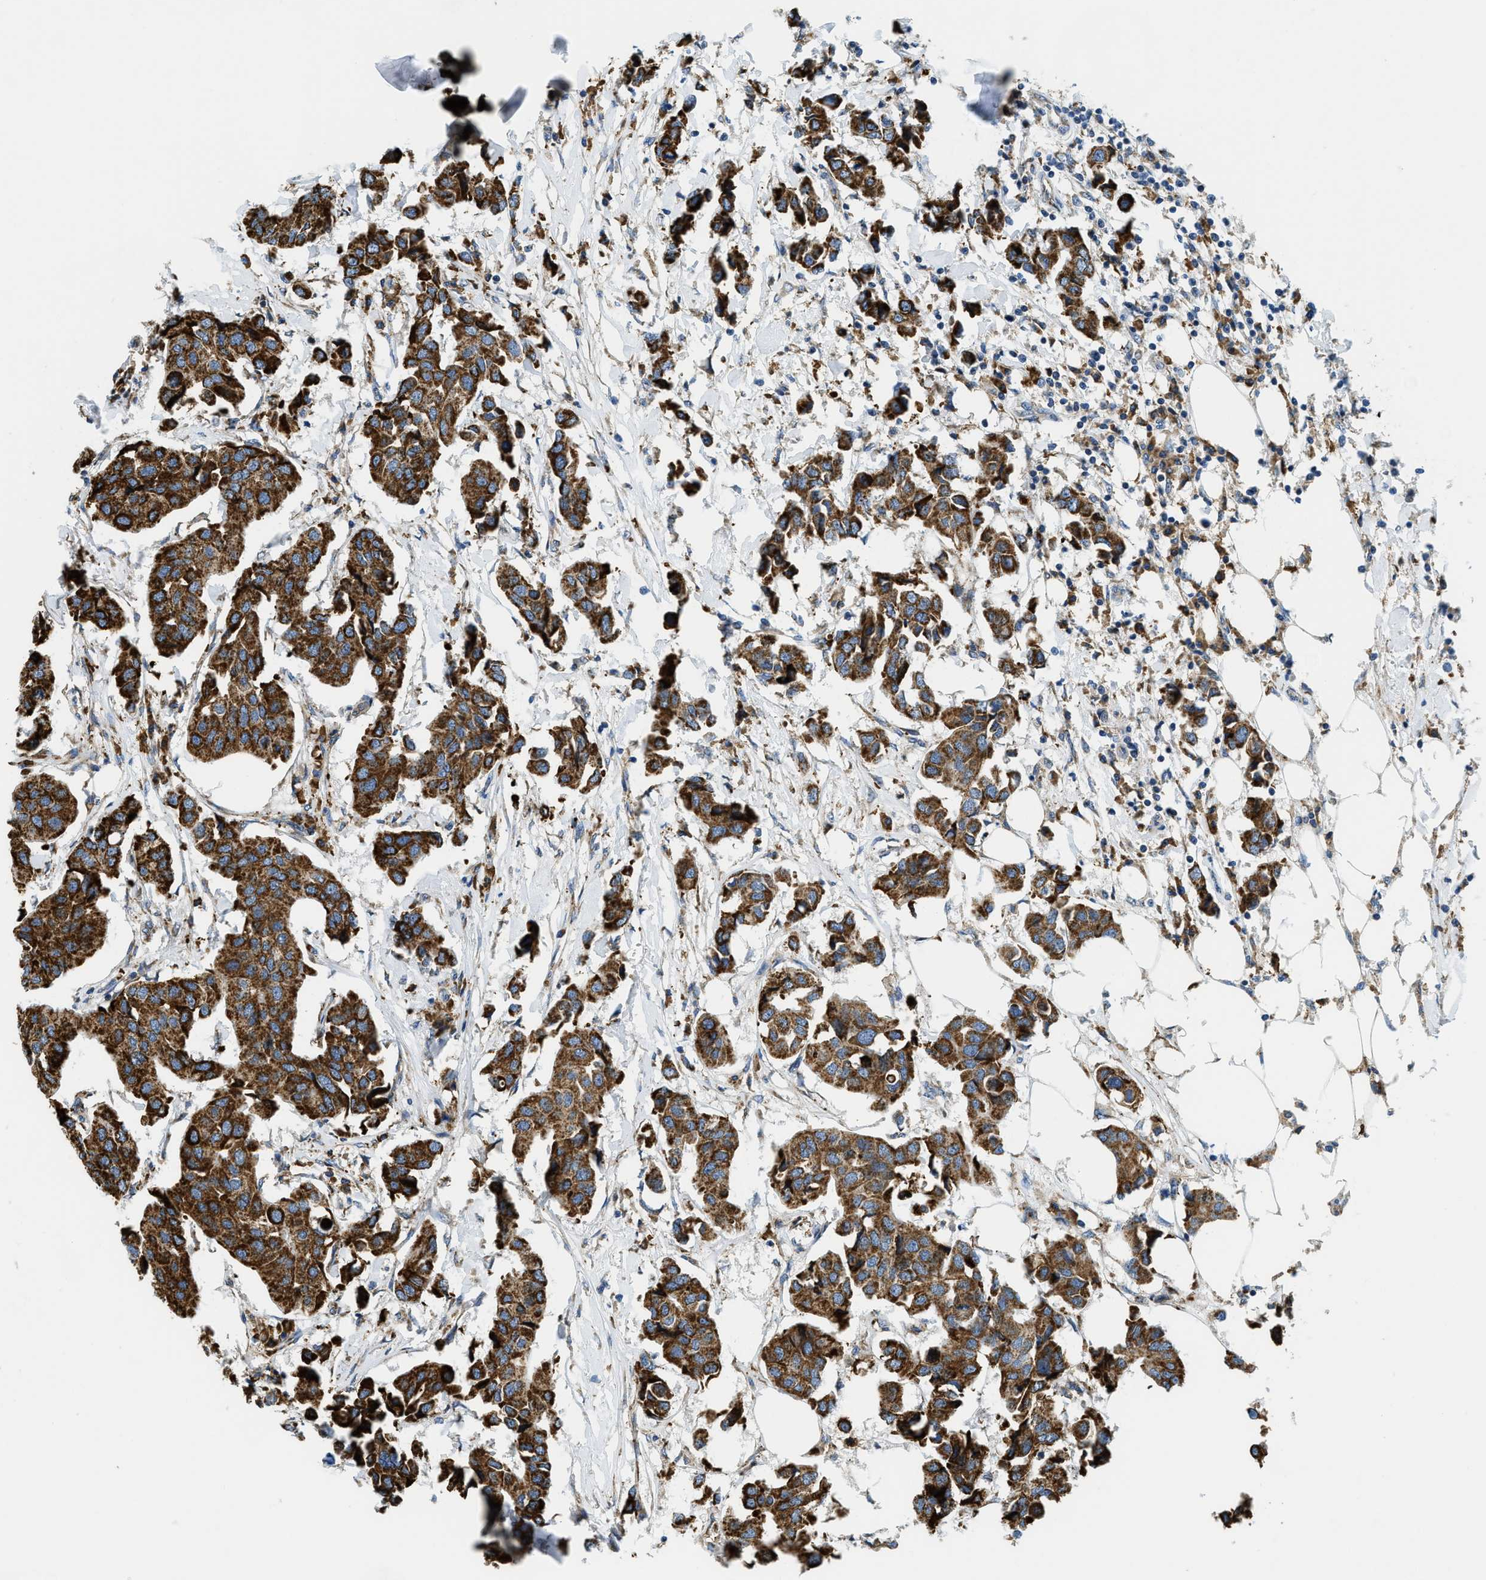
{"staining": {"intensity": "strong", "quantity": ">75%", "location": "cytoplasmic/membranous"}, "tissue": "breast cancer", "cell_type": "Tumor cells", "image_type": "cancer", "snomed": [{"axis": "morphology", "description": "Duct carcinoma"}, {"axis": "topography", "description": "Breast"}], "caption": "Breast intraductal carcinoma stained for a protein displays strong cytoplasmic/membranous positivity in tumor cells.", "gene": "CSPG4", "patient": {"sex": "female", "age": 80}}